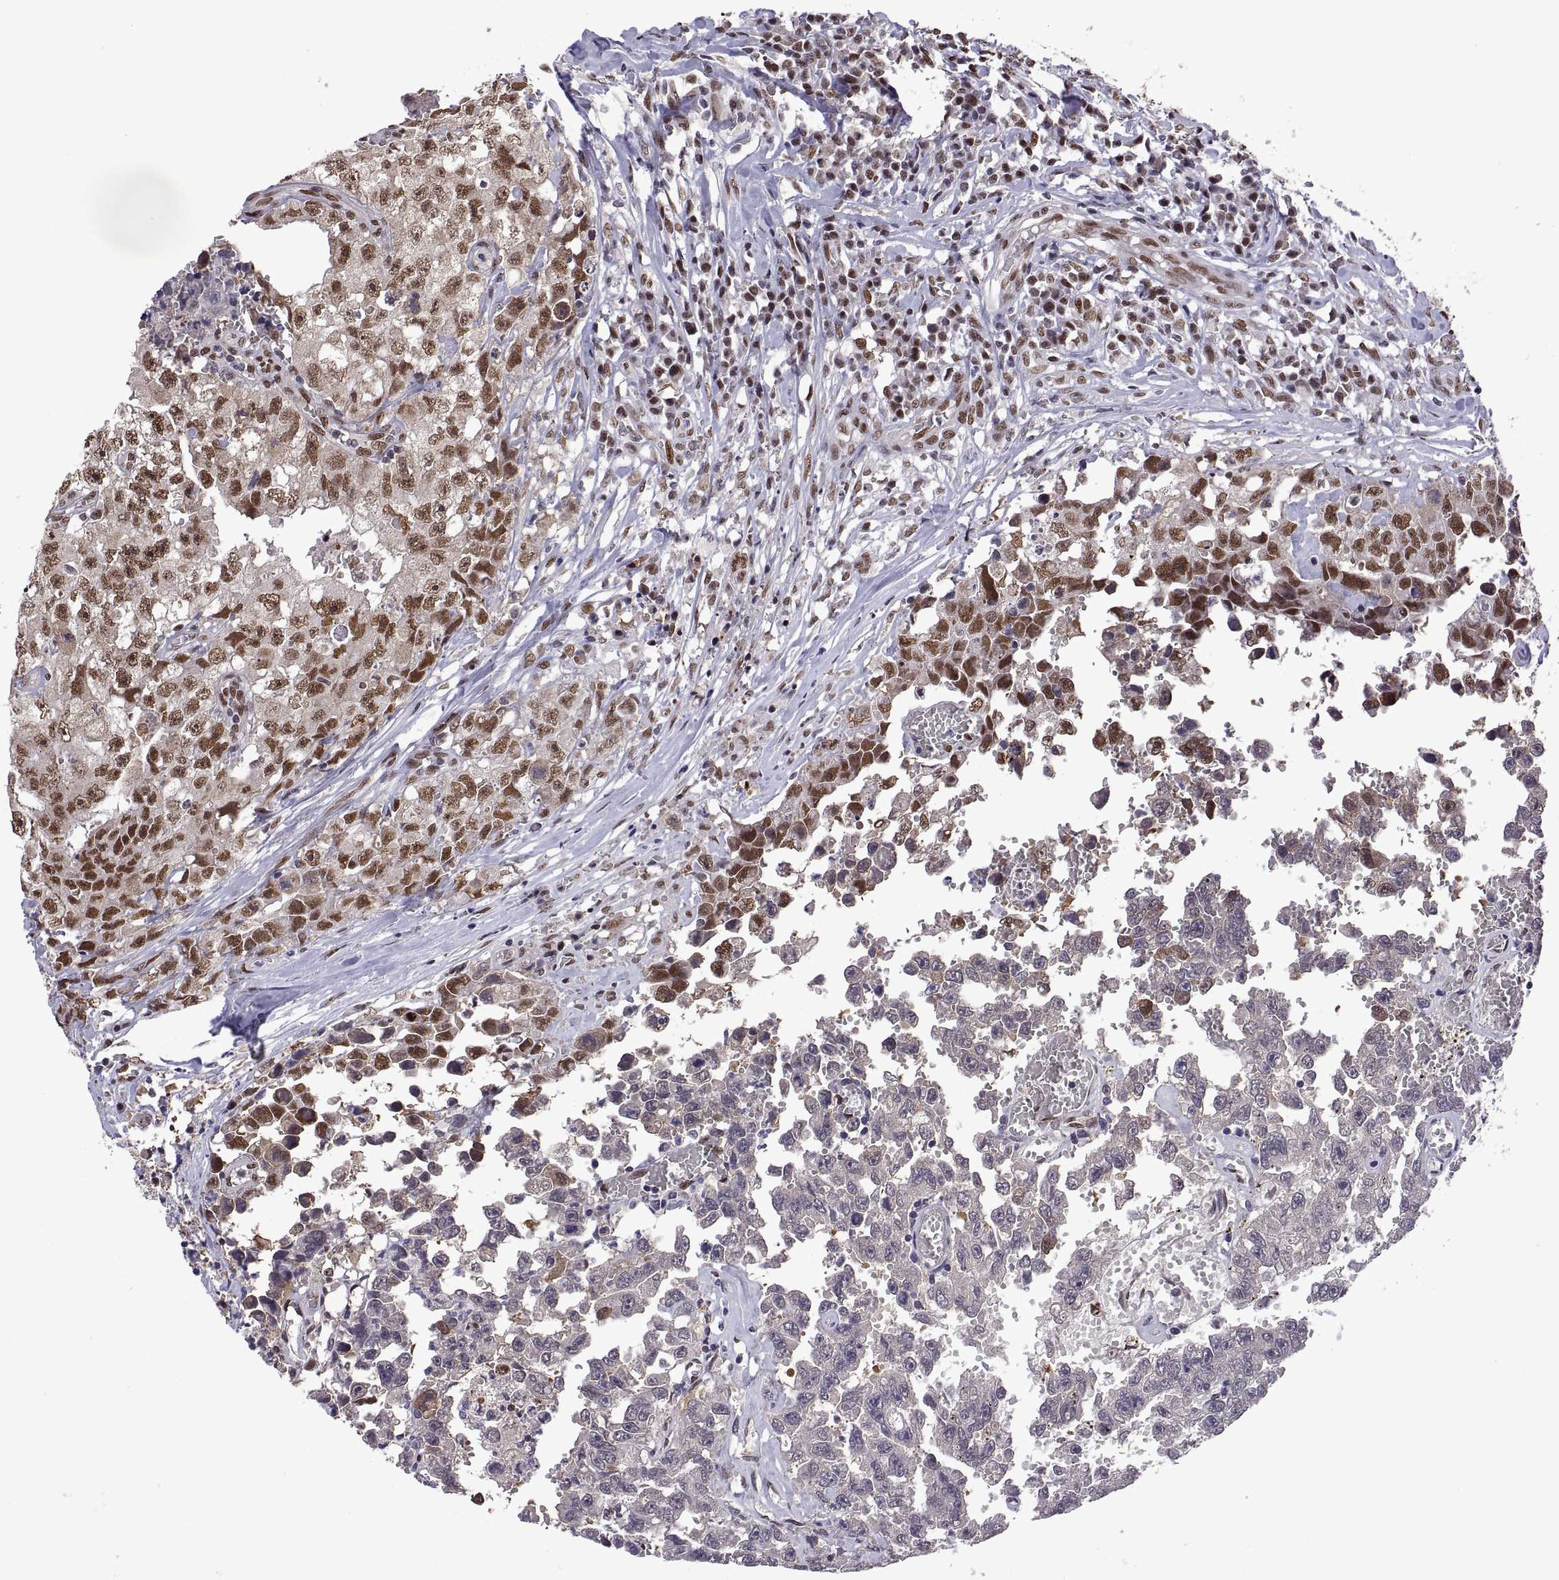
{"staining": {"intensity": "moderate", "quantity": ">75%", "location": "nuclear"}, "tissue": "testis cancer", "cell_type": "Tumor cells", "image_type": "cancer", "snomed": [{"axis": "morphology", "description": "Carcinoma, Embryonal, NOS"}, {"axis": "topography", "description": "Testis"}], "caption": "High-power microscopy captured an immunohistochemistry image of testis cancer (embryonal carcinoma), revealing moderate nuclear expression in about >75% of tumor cells. (IHC, brightfield microscopy, high magnification).", "gene": "NR4A1", "patient": {"sex": "male", "age": 36}}